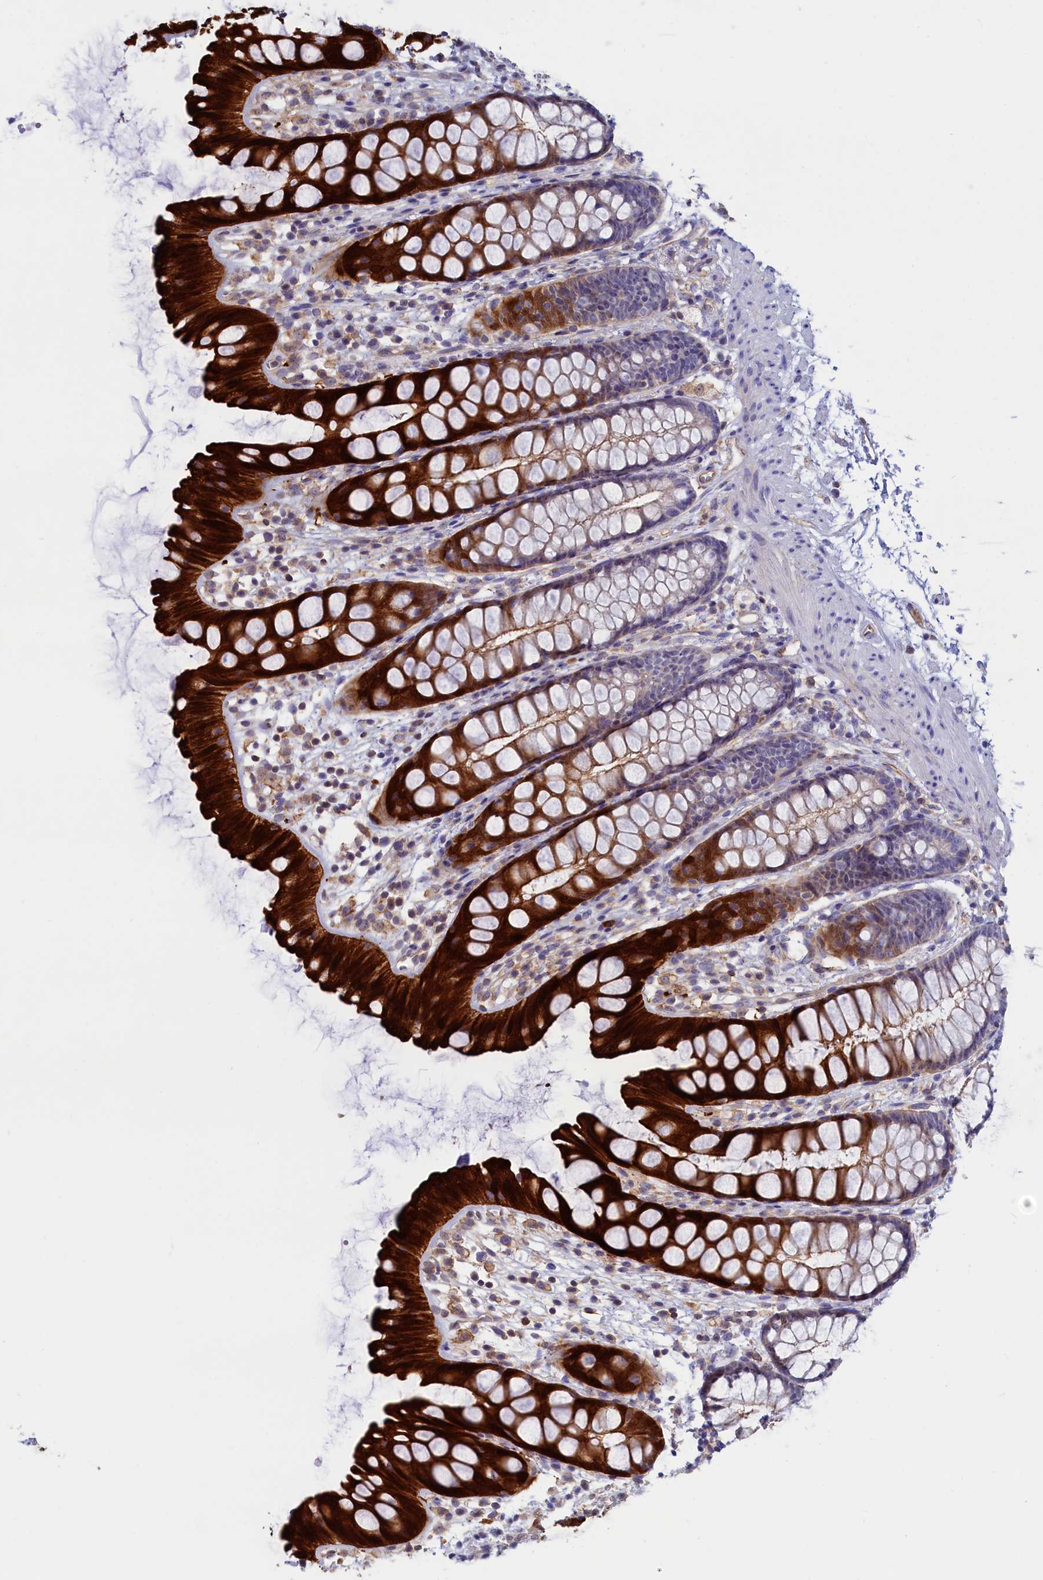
{"staining": {"intensity": "strong", "quantity": "25%-75%", "location": "cytoplasmic/membranous"}, "tissue": "rectum", "cell_type": "Glandular cells", "image_type": "normal", "snomed": [{"axis": "morphology", "description": "Normal tissue, NOS"}, {"axis": "topography", "description": "Rectum"}], "caption": "Immunohistochemistry staining of benign rectum, which demonstrates high levels of strong cytoplasmic/membranous positivity in about 25%-75% of glandular cells indicating strong cytoplasmic/membranous protein positivity. The staining was performed using DAB (brown) for protein detection and nuclei were counterstained in hematoxylin (blue).", "gene": "ABCC12", "patient": {"sex": "female", "age": 65}}